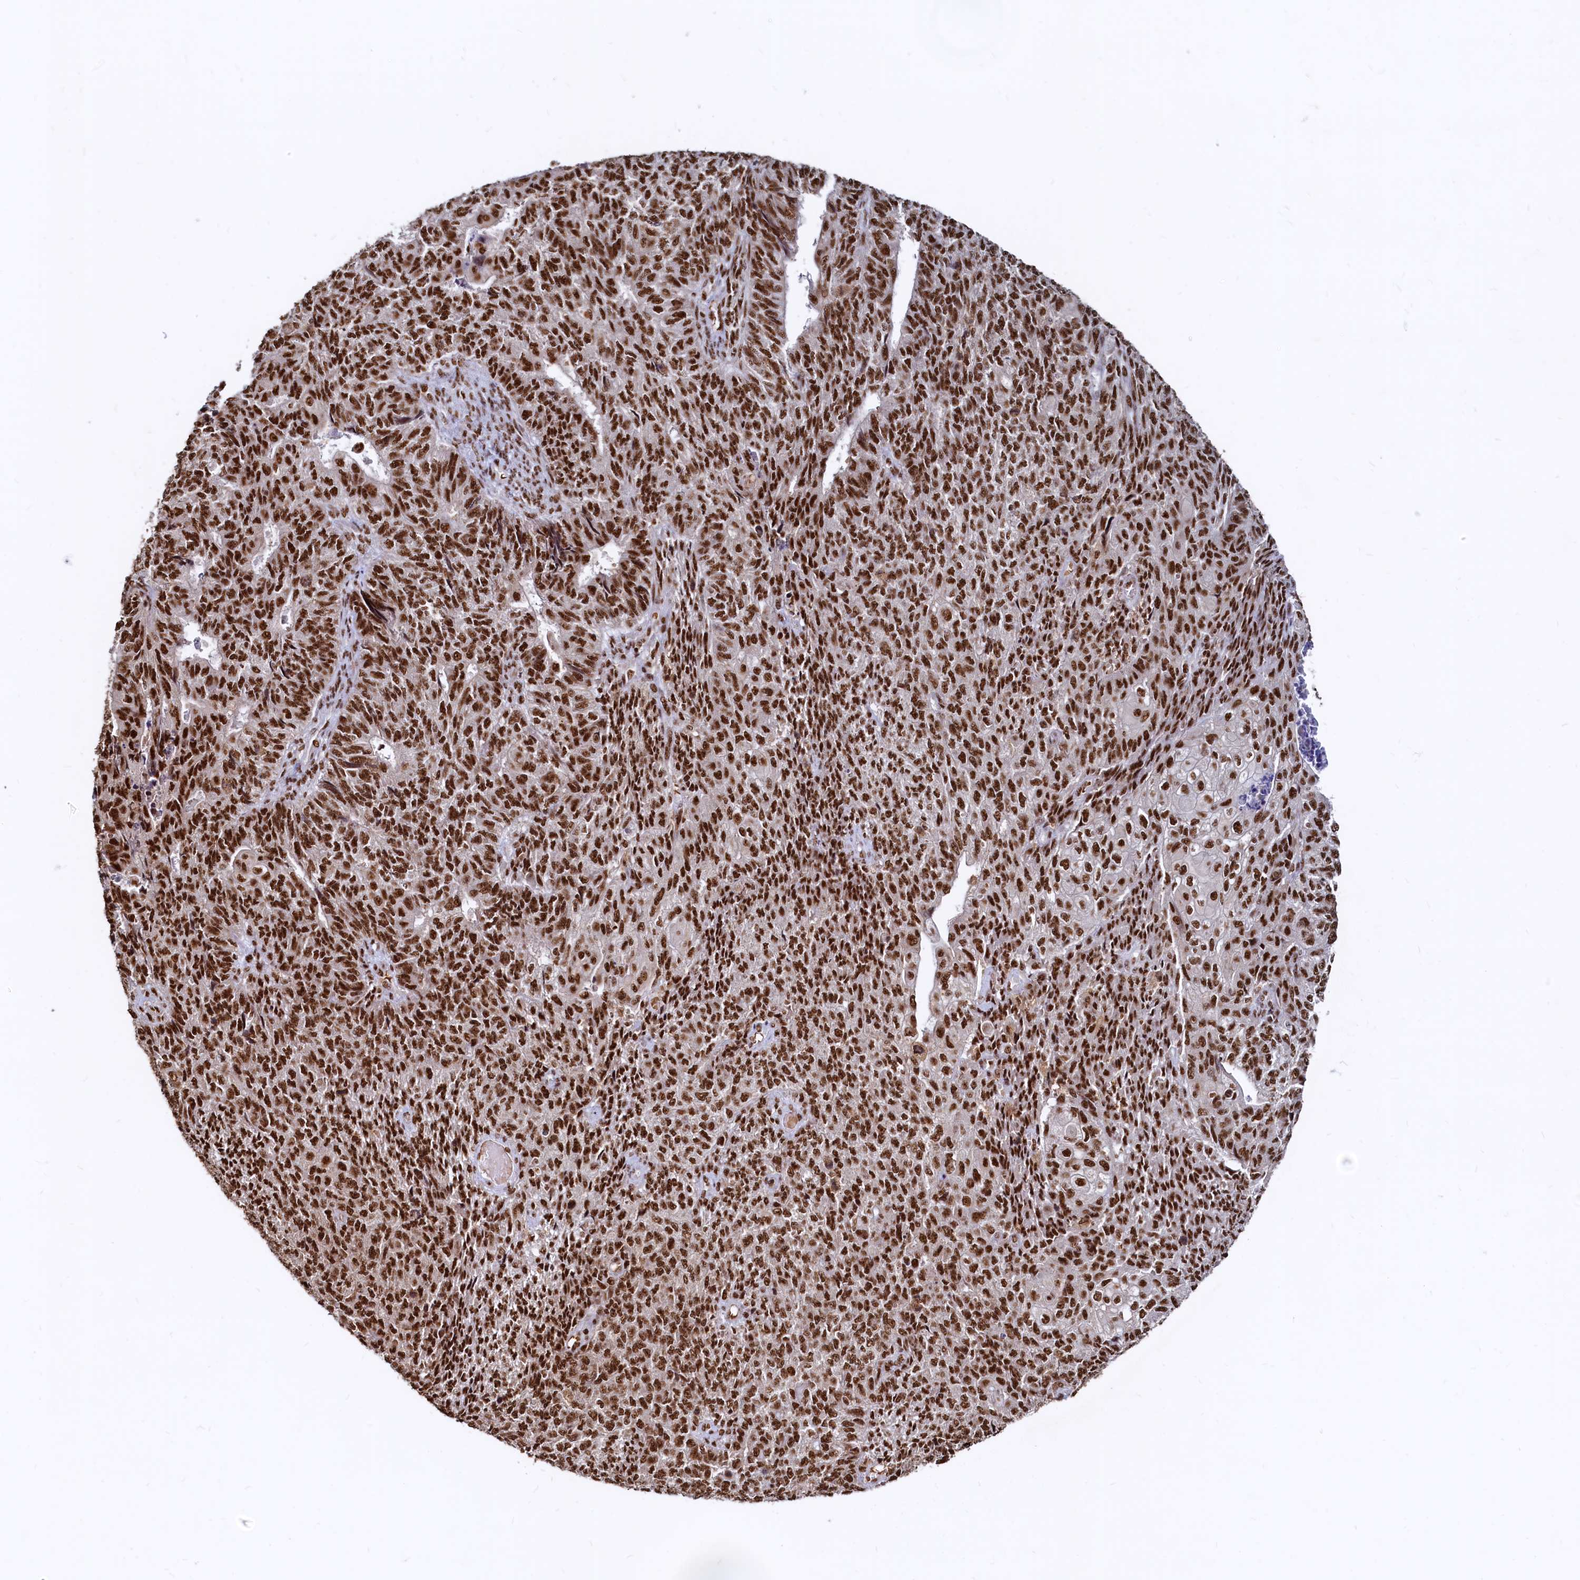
{"staining": {"intensity": "strong", "quantity": ">75%", "location": "nuclear"}, "tissue": "endometrial cancer", "cell_type": "Tumor cells", "image_type": "cancer", "snomed": [{"axis": "morphology", "description": "Adenocarcinoma, NOS"}, {"axis": "topography", "description": "Endometrium"}], "caption": "A brown stain labels strong nuclear expression of a protein in human endometrial adenocarcinoma tumor cells.", "gene": "RSRC2", "patient": {"sex": "female", "age": 32}}